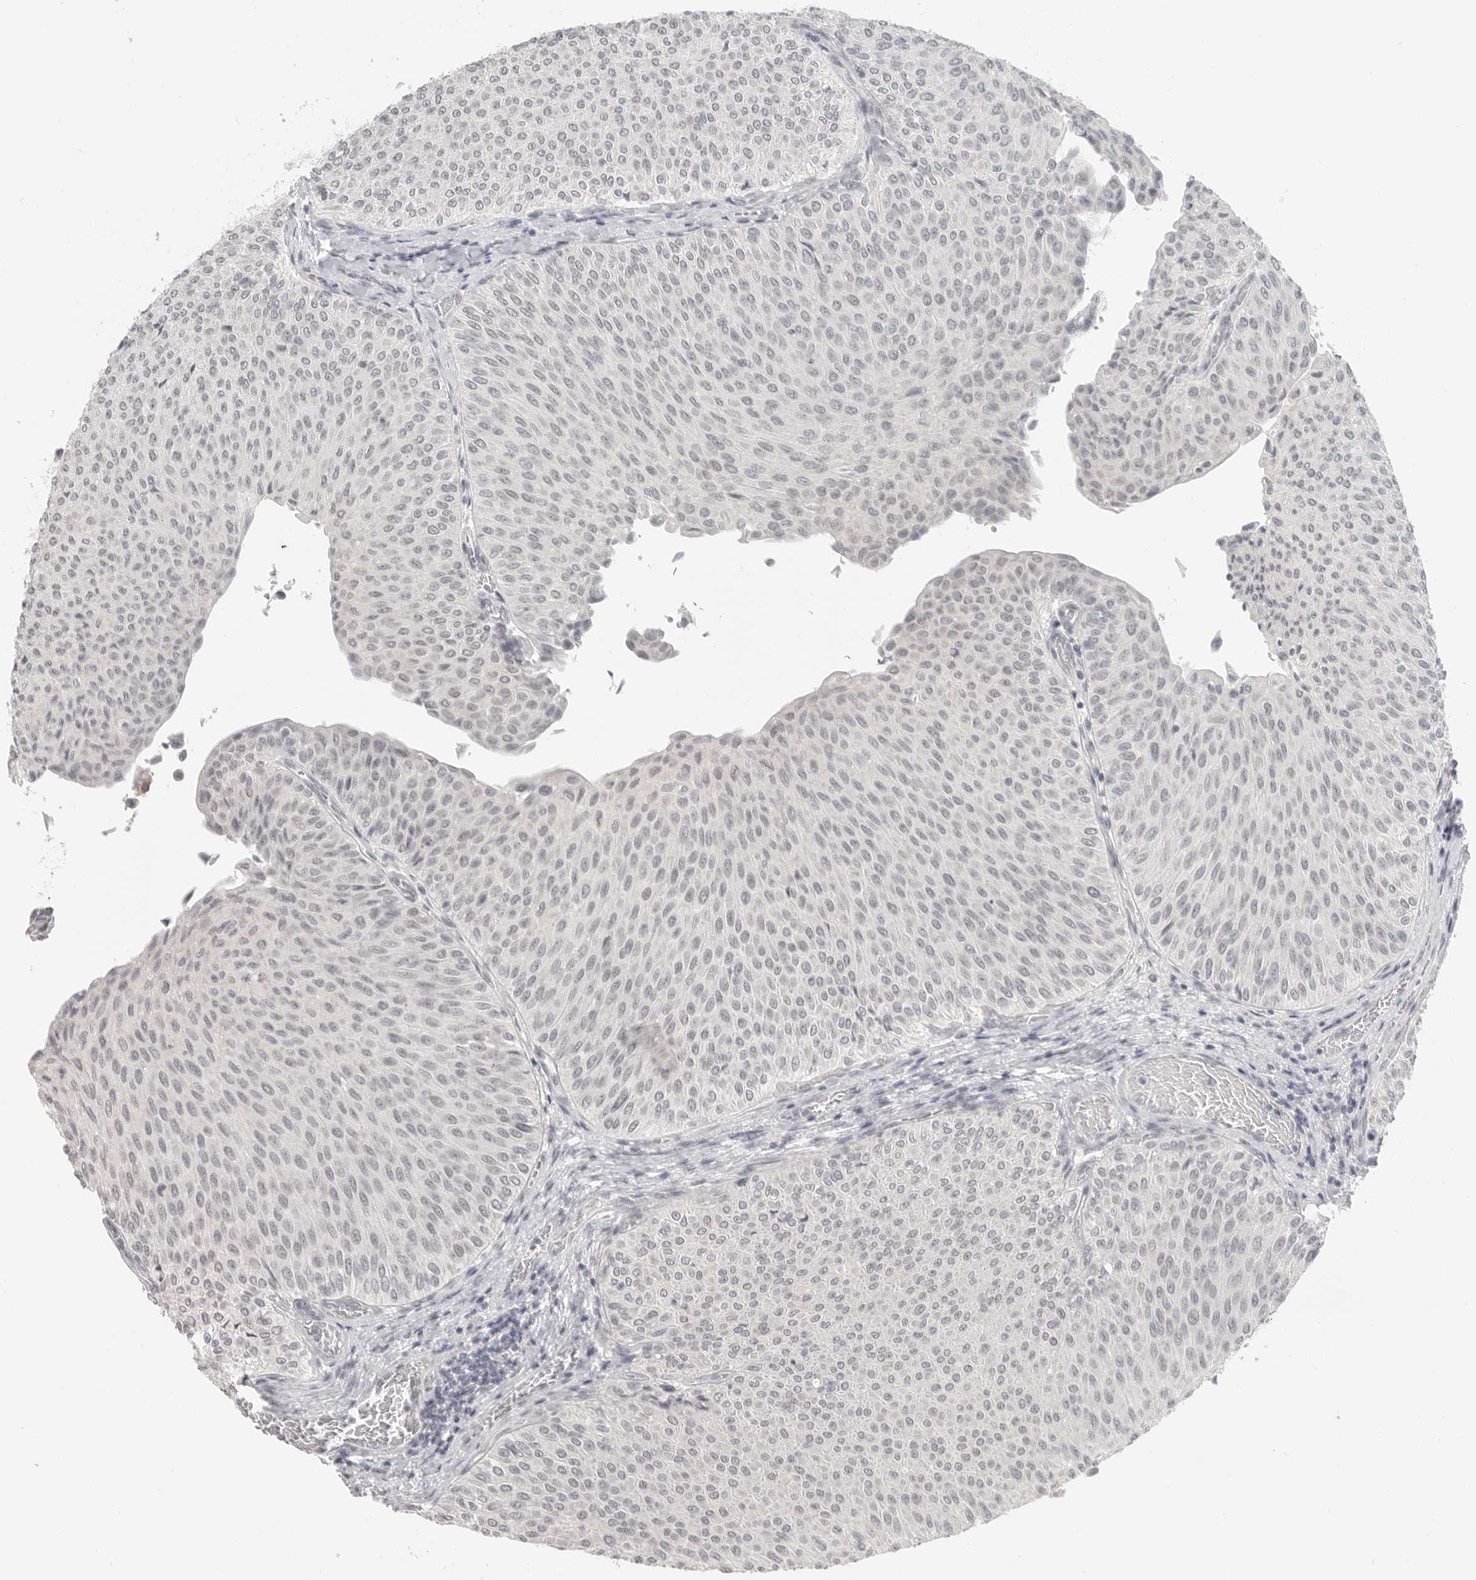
{"staining": {"intensity": "negative", "quantity": "none", "location": "none"}, "tissue": "urothelial cancer", "cell_type": "Tumor cells", "image_type": "cancer", "snomed": [{"axis": "morphology", "description": "Urothelial carcinoma, Low grade"}, {"axis": "topography", "description": "Urinary bladder"}], "caption": "This is an immunohistochemistry (IHC) image of urothelial cancer. There is no expression in tumor cells.", "gene": "KLK11", "patient": {"sex": "male", "age": 78}}